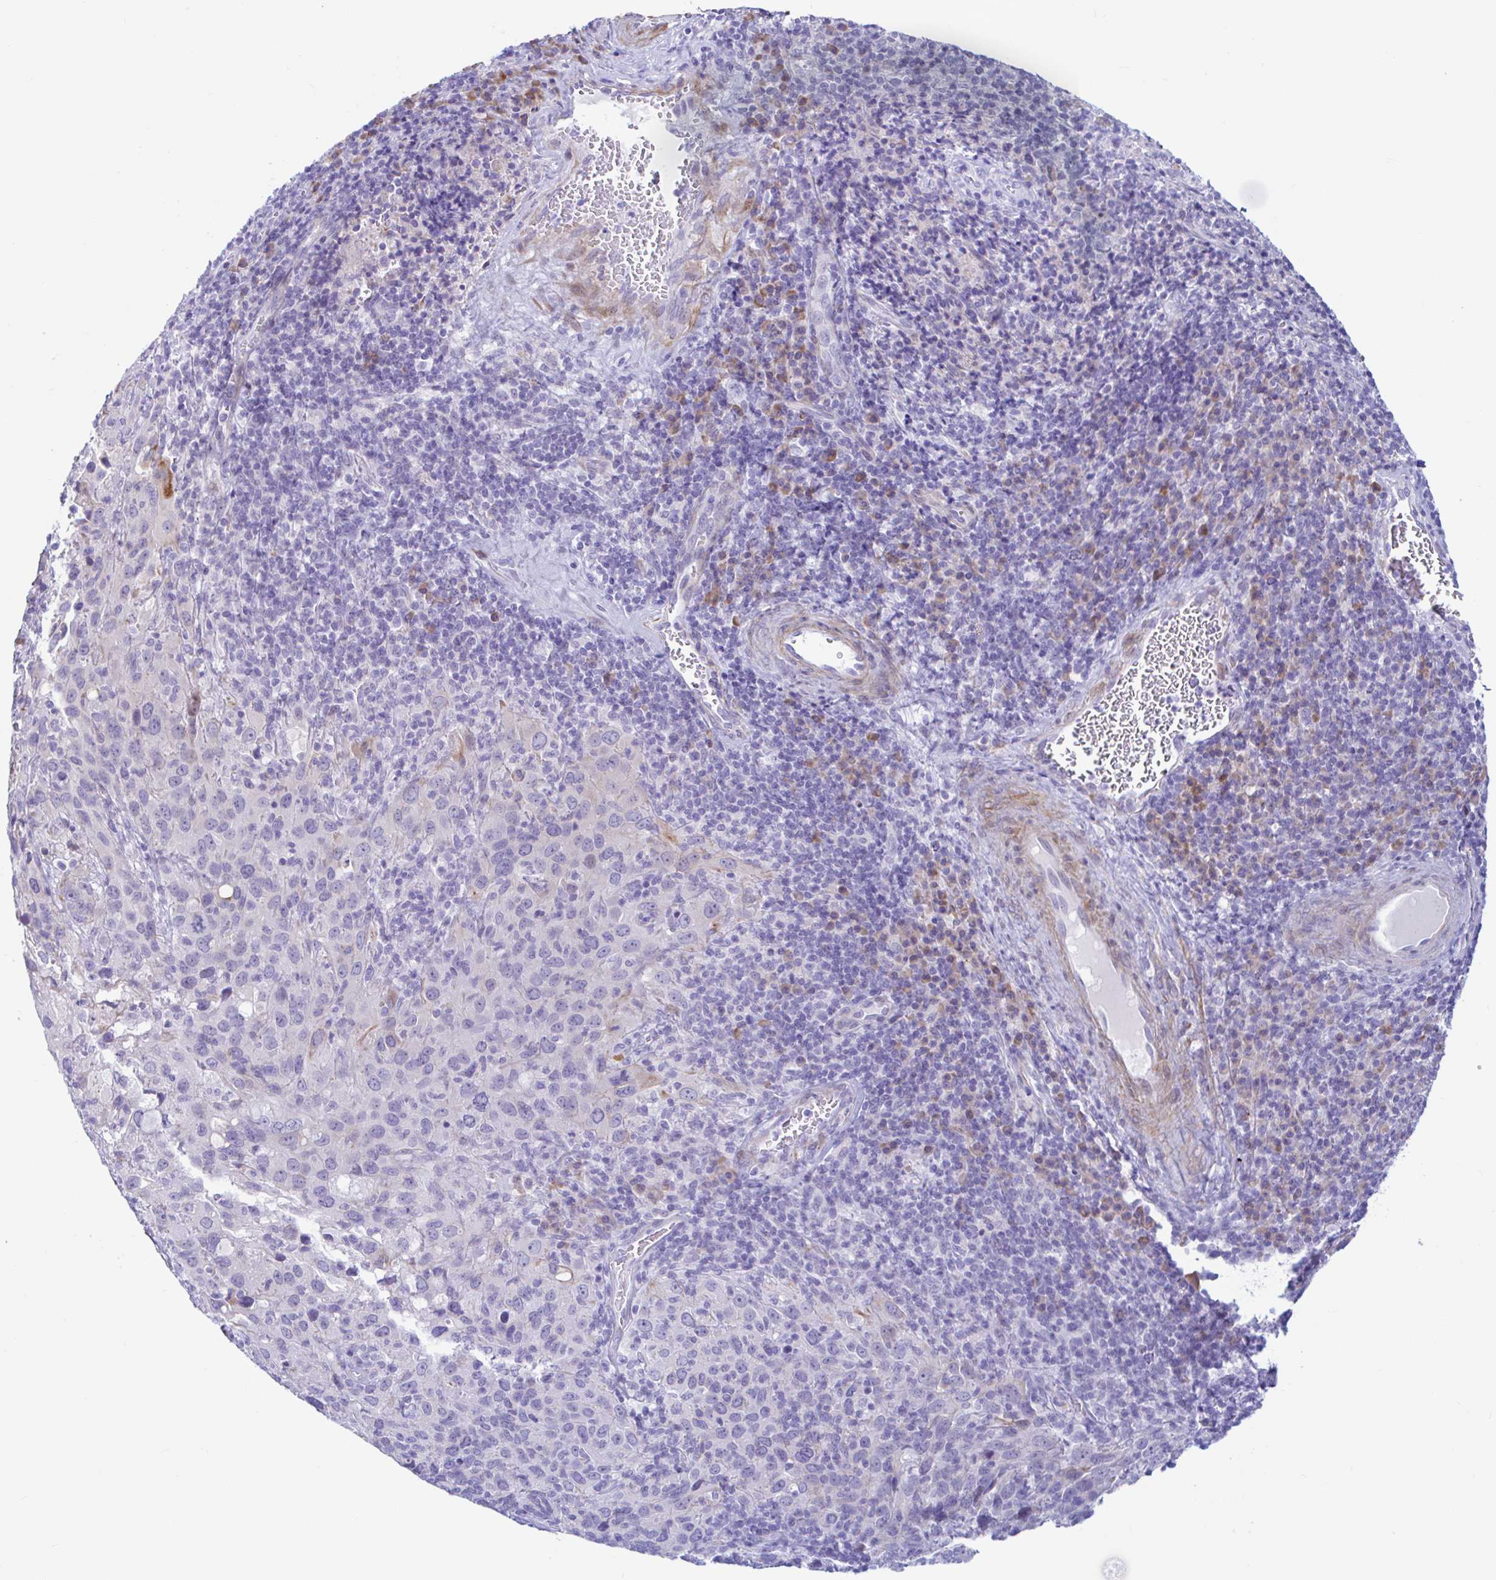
{"staining": {"intensity": "negative", "quantity": "none", "location": "none"}, "tissue": "cervical cancer", "cell_type": "Tumor cells", "image_type": "cancer", "snomed": [{"axis": "morphology", "description": "Squamous cell carcinoma, NOS"}, {"axis": "topography", "description": "Cervix"}], "caption": "The micrograph shows no significant expression in tumor cells of cervical cancer.", "gene": "NBPF3", "patient": {"sex": "female", "age": 51}}